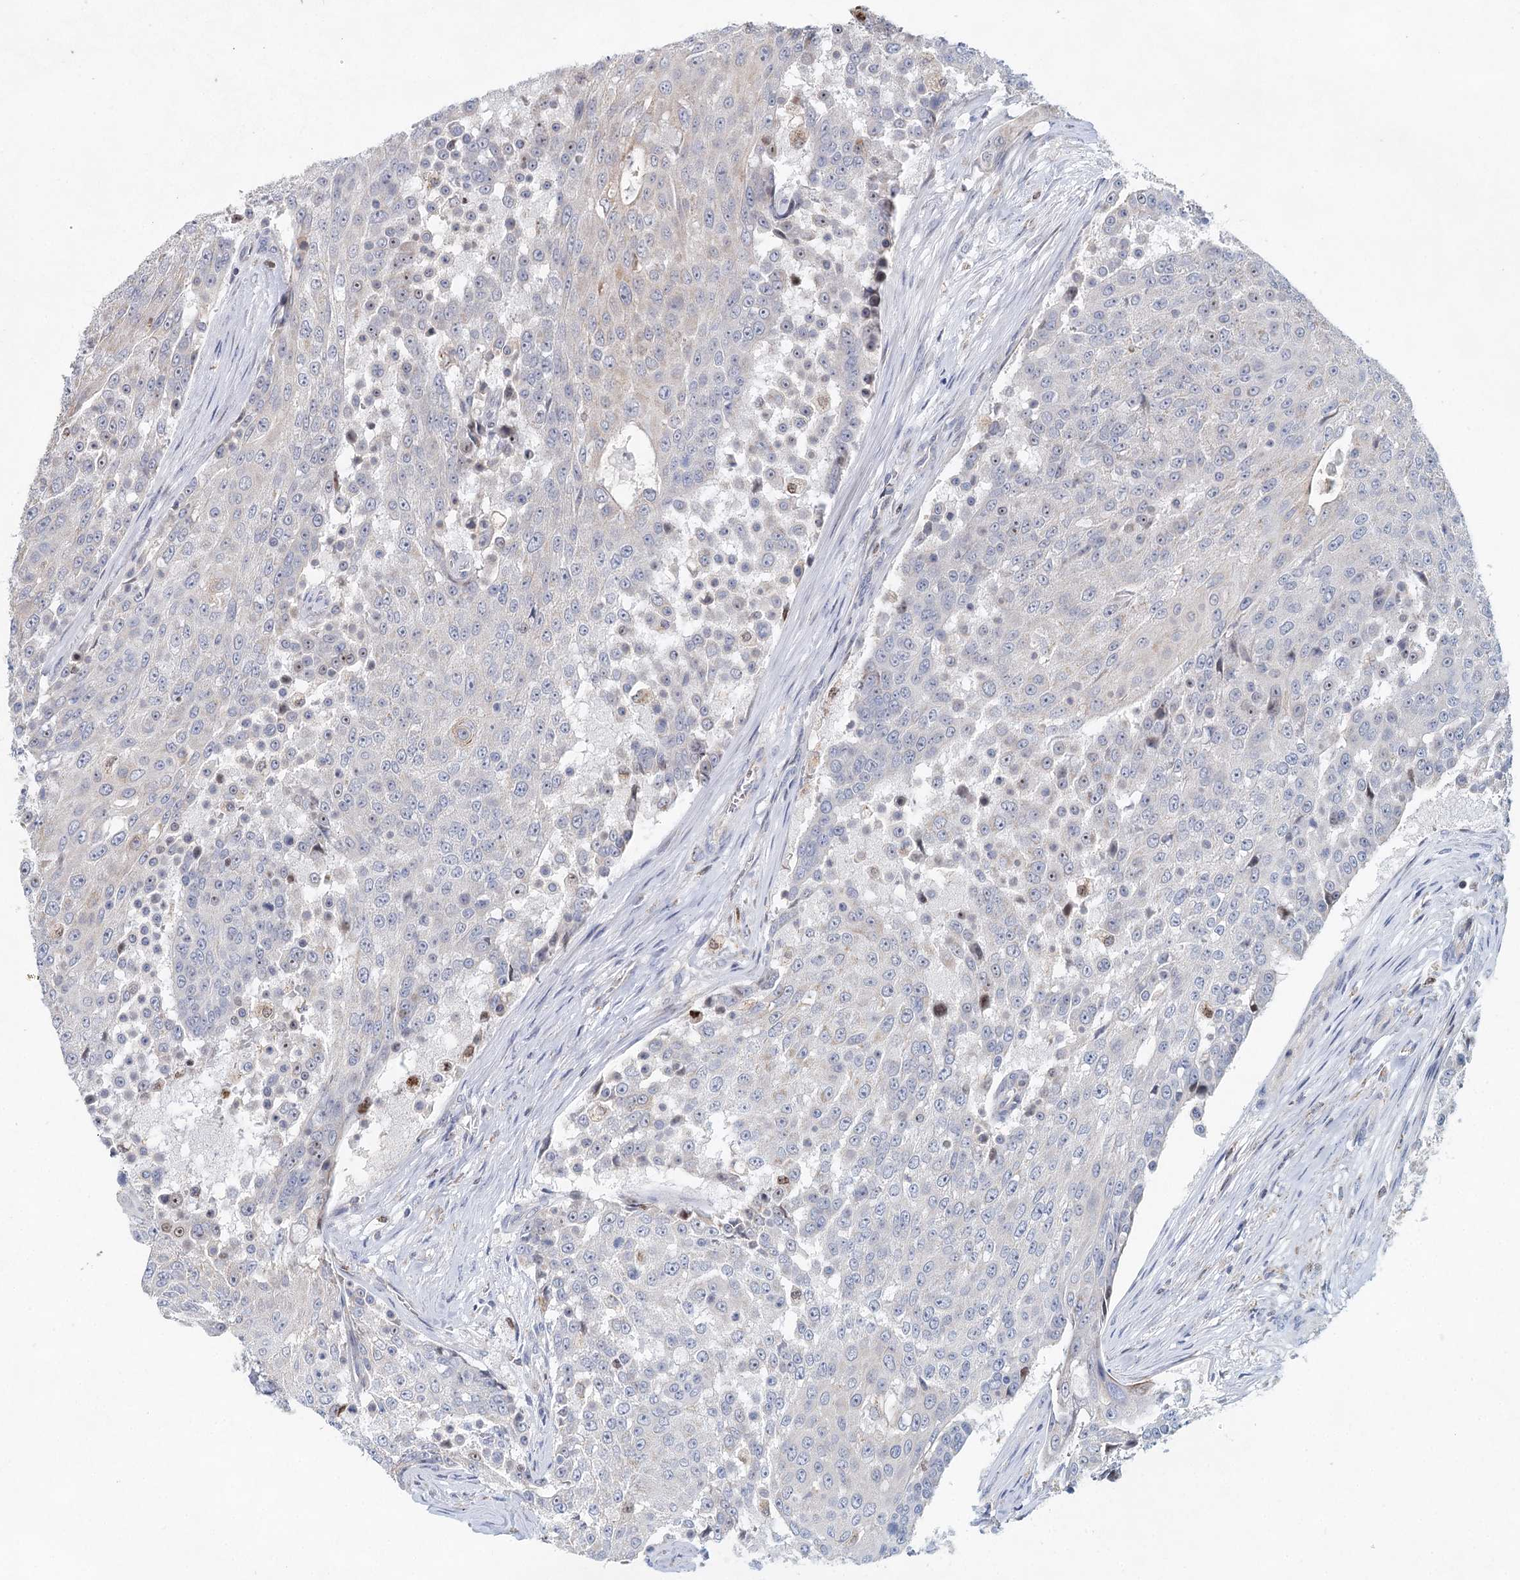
{"staining": {"intensity": "weak", "quantity": "<25%", "location": "nuclear"}, "tissue": "urothelial cancer", "cell_type": "Tumor cells", "image_type": "cancer", "snomed": [{"axis": "morphology", "description": "Urothelial carcinoma, High grade"}, {"axis": "topography", "description": "Urinary bladder"}], "caption": "Immunohistochemical staining of high-grade urothelial carcinoma shows no significant staining in tumor cells. The staining is performed using DAB brown chromogen with nuclei counter-stained in using hematoxylin.", "gene": "XPO6", "patient": {"sex": "female", "age": 63}}